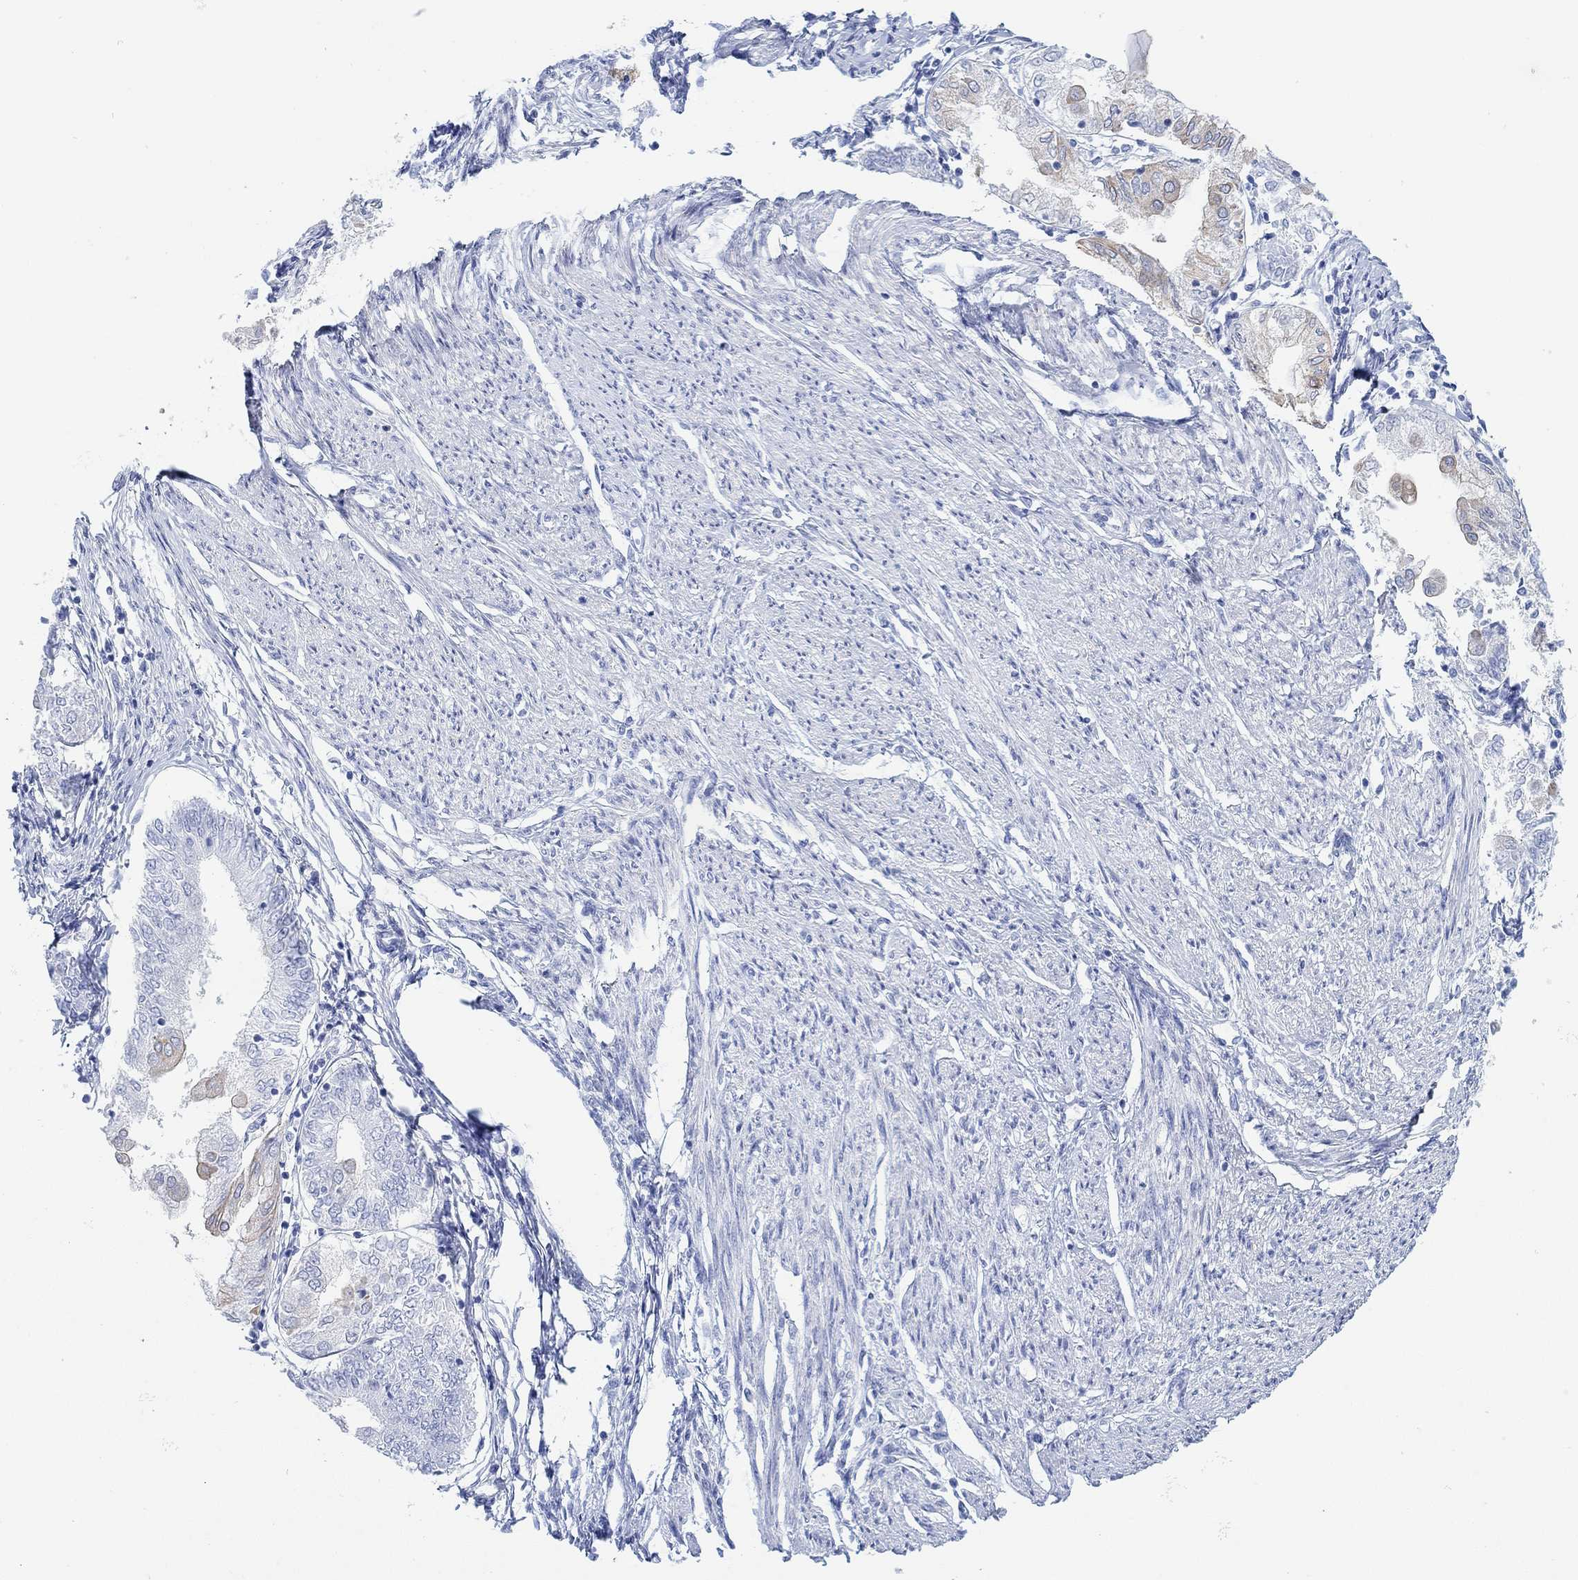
{"staining": {"intensity": "weak", "quantity": "<25%", "location": "cytoplasmic/membranous"}, "tissue": "endometrial cancer", "cell_type": "Tumor cells", "image_type": "cancer", "snomed": [{"axis": "morphology", "description": "Adenocarcinoma, NOS"}, {"axis": "topography", "description": "Endometrium"}], "caption": "This is an IHC histopathology image of human endometrial adenocarcinoma. There is no expression in tumor cells.", "gene": "AK8", "patient": {"sex": "female", "age": 68}}